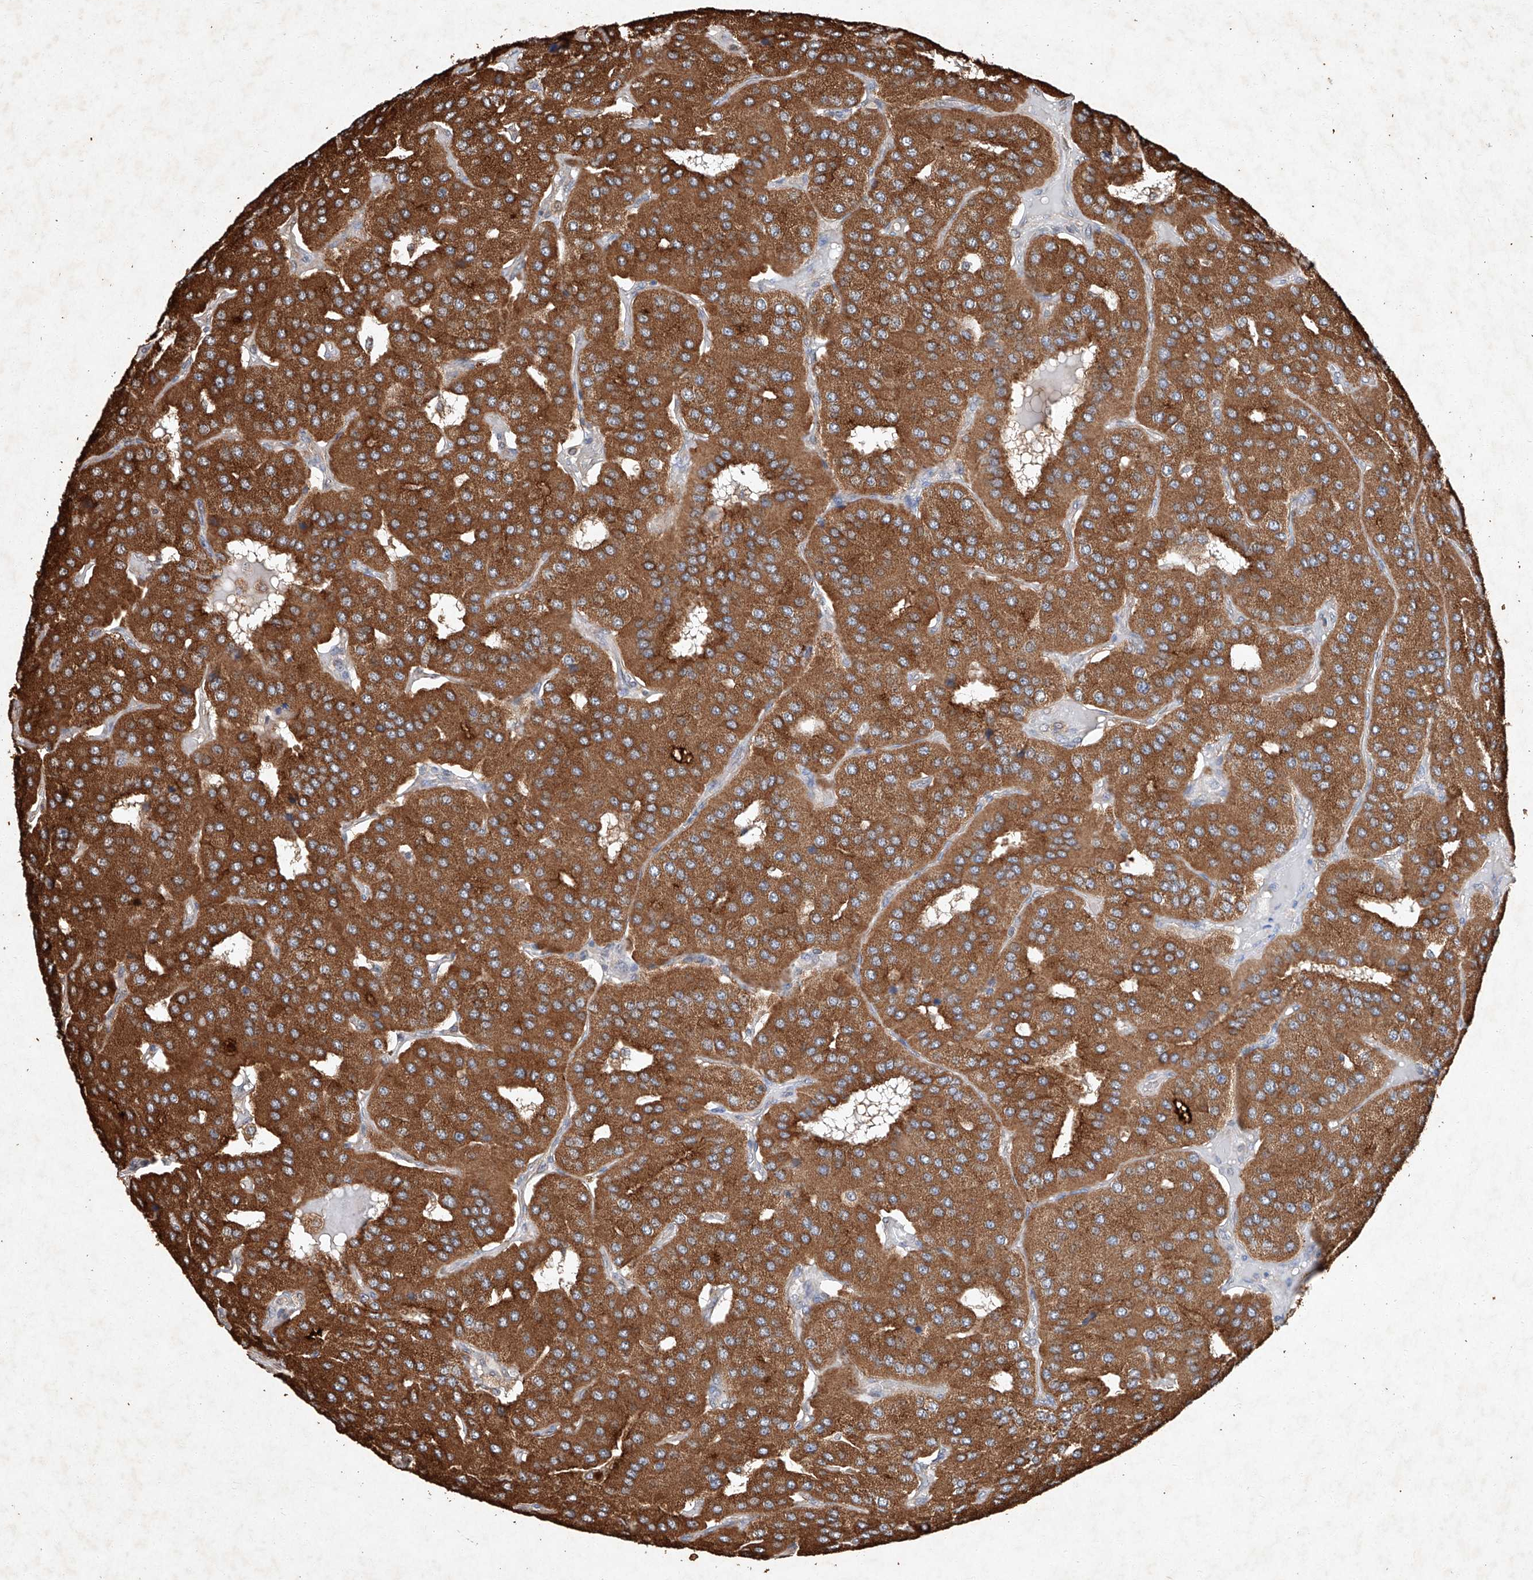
{"staining": {"intensity": "moderate", "quantity": ">75%", "location": "cytoplasmic/membranous"}, "tissue": "parathyroid gland", "cell_type": "Glandular cells", "image_type": "normal", "snomed": [{"axis": "morphology", "description": "Normal tissue, NOS"}, {"axis": "morphology", "description": "Adenoma, NOS"}, {"axis": "topography", "description": "Parathyroid gland"}], "caption": "Immunohistochemistry (IHC) of normal parathyroid gland demonstrates medium levels of moderate cytoplasmic/membranous expression in about >75% of glandular cells. Using DAB (brown) and hematoxylin (blue) stains, captured at high magnification using brightfield microscopy.", "gene": "STK3", "patient": {"sex": "female", "age": 86}}